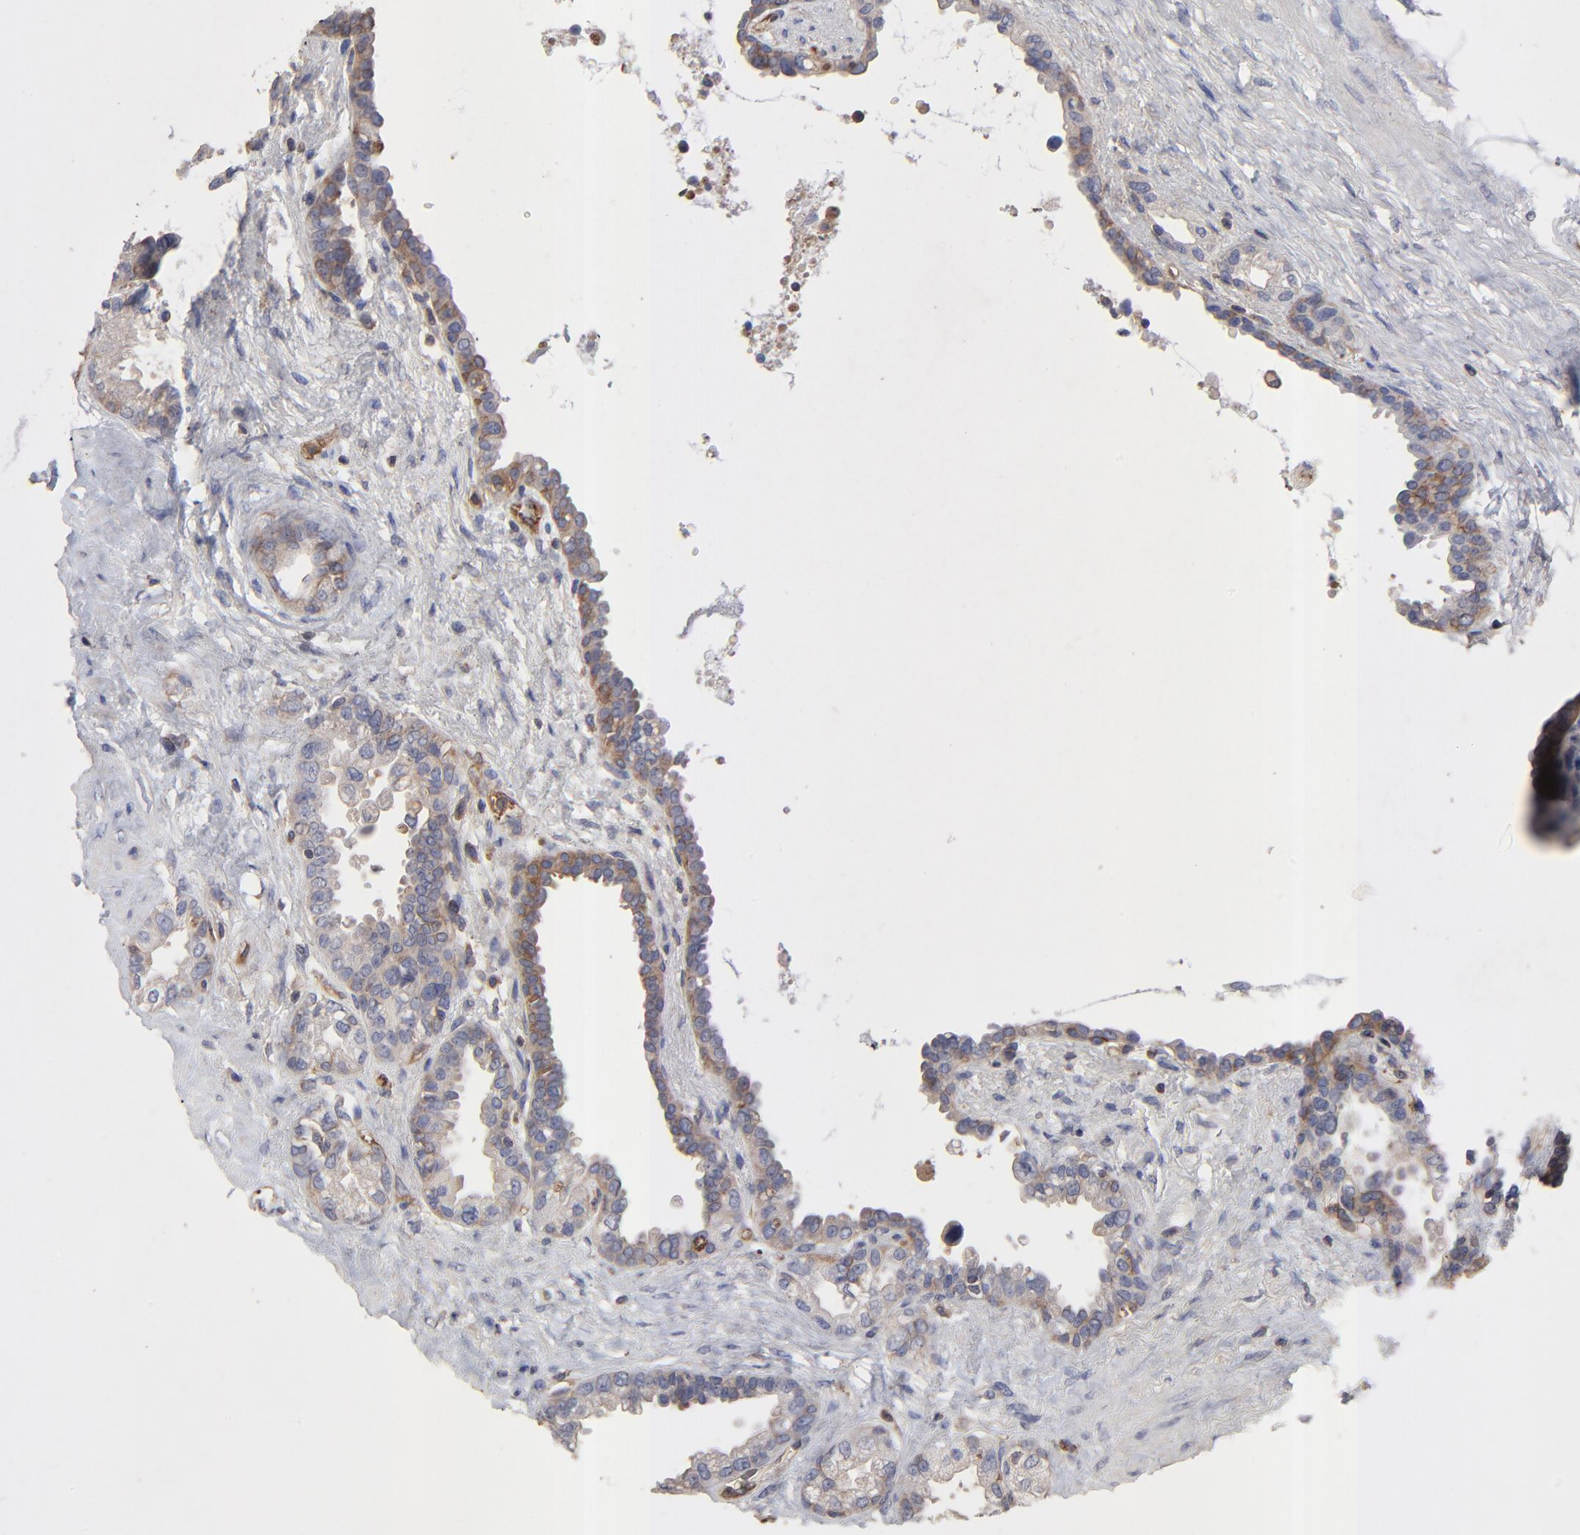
{"staining": {"intensity": "weak", "quantity": "25%-75%", "location": "cytoplasmic/membranous"}, "tissue": "seminal vesicle", "cell_type": "Glandular cells", "image_type": "normal", "snomed": [{"axis": "morphology", "description": "Normal tissue, NOS"}, {"axis": "topography", "description": "Seminal veicle"}], "caption": "Seminal vesicle stained with a brown dye reveals weak cytoplasmic/membranous positive staining in approximately 25%-75% of glandular cells.", "gene": "SULF2", "patient": {"sex": "male", "age": 61}}